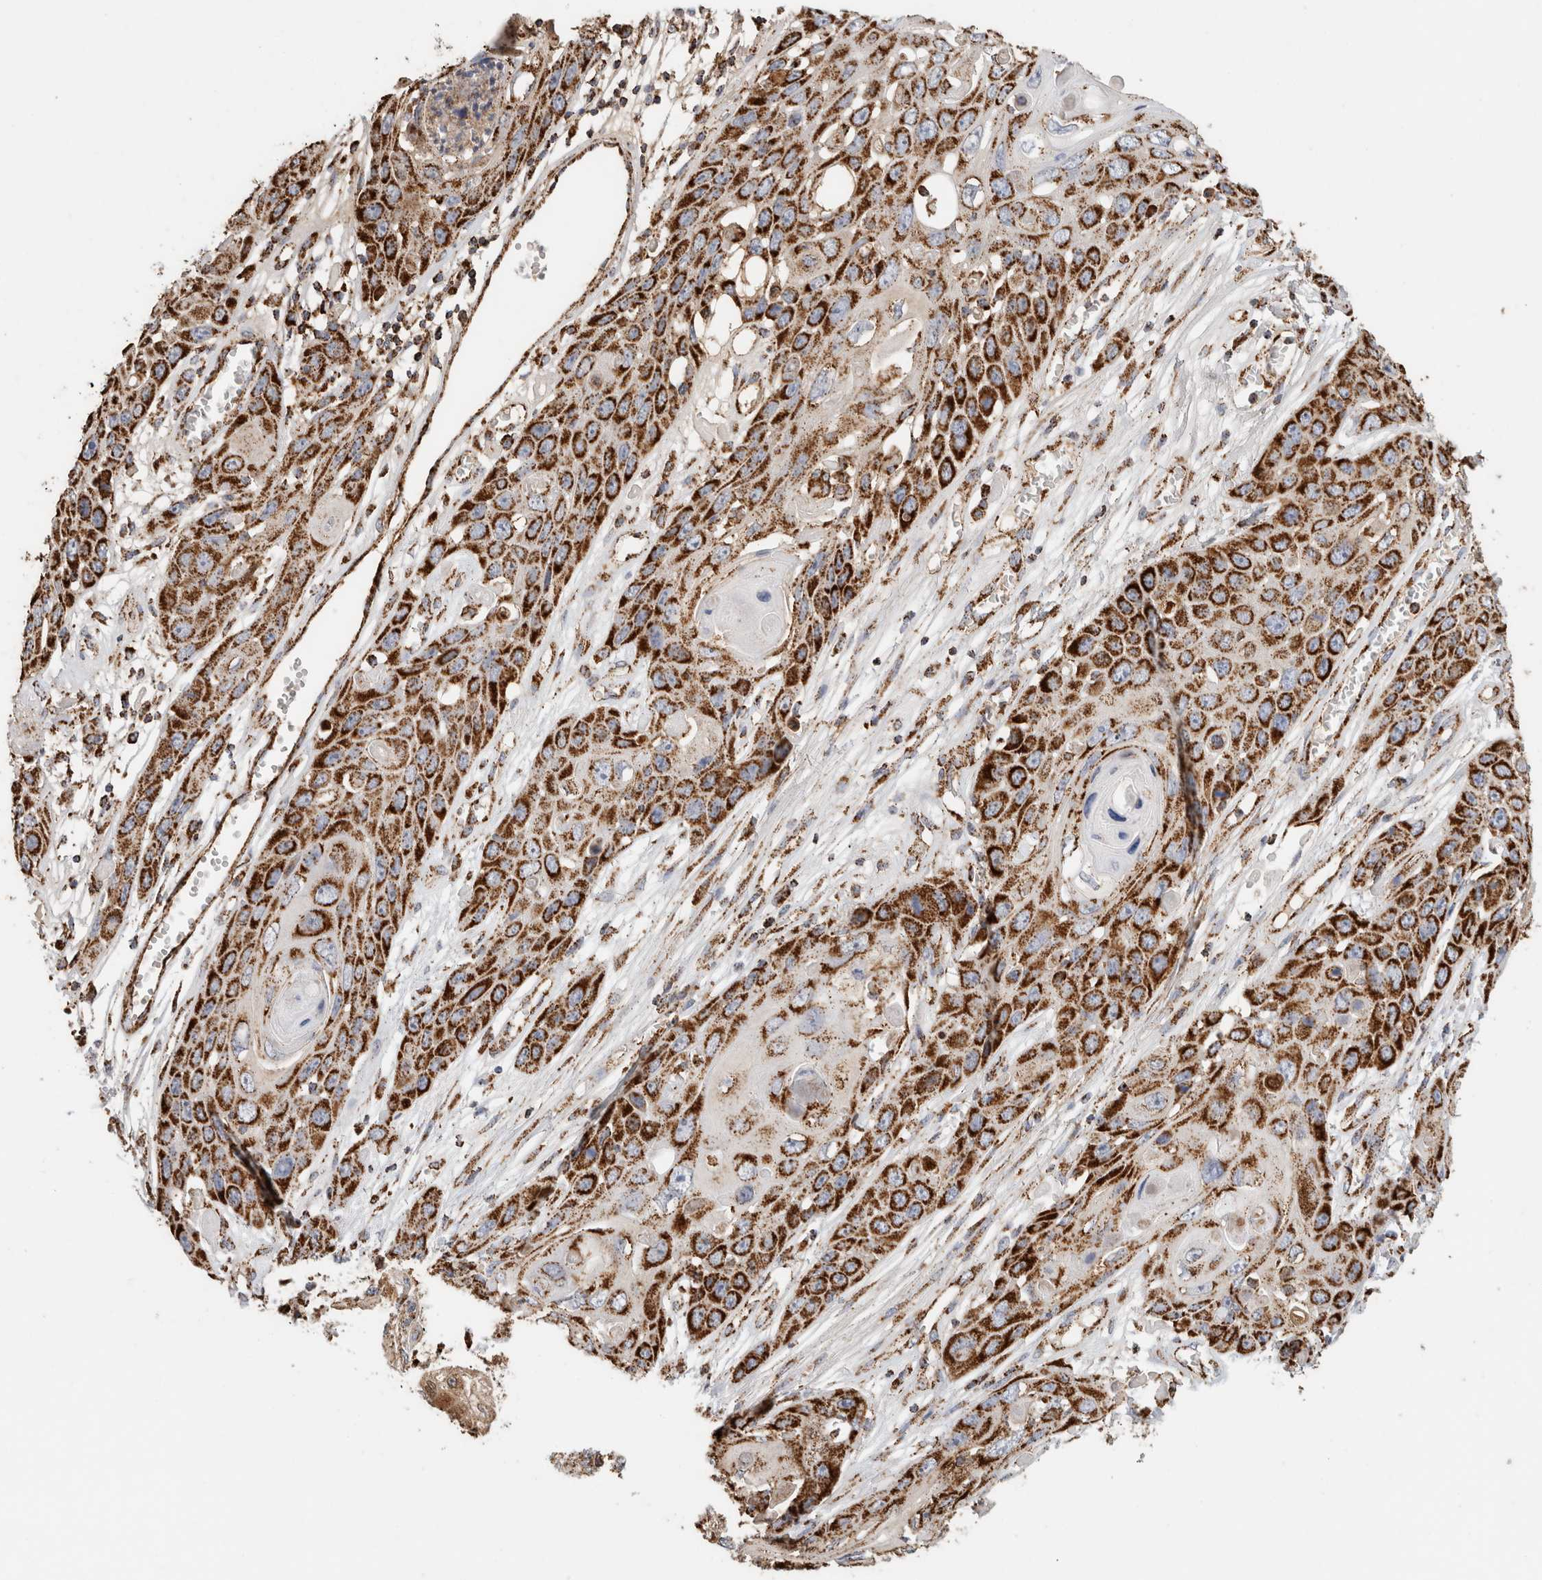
{"staining": {"intensity": "strong", "quantity": ">75%", "location": "cytoplasmic/membranous"}, "tissue": "skin cancer", "cell_type": "Tumor cells", "image_type": "cancer", "snomed": [{"axis": "morphology", "description": "Squamous cell carcinoma, NOS"}, {"axis": "topography", "description": "Skin"}], "caption": "Brown immunohistochemical staining in skin cancer demonstrates strong cytoplasmic/membranous staining in about >75% of tumor cells.", "gene": "C1QBP", "patient": {"sex": "male", "age": 55}}